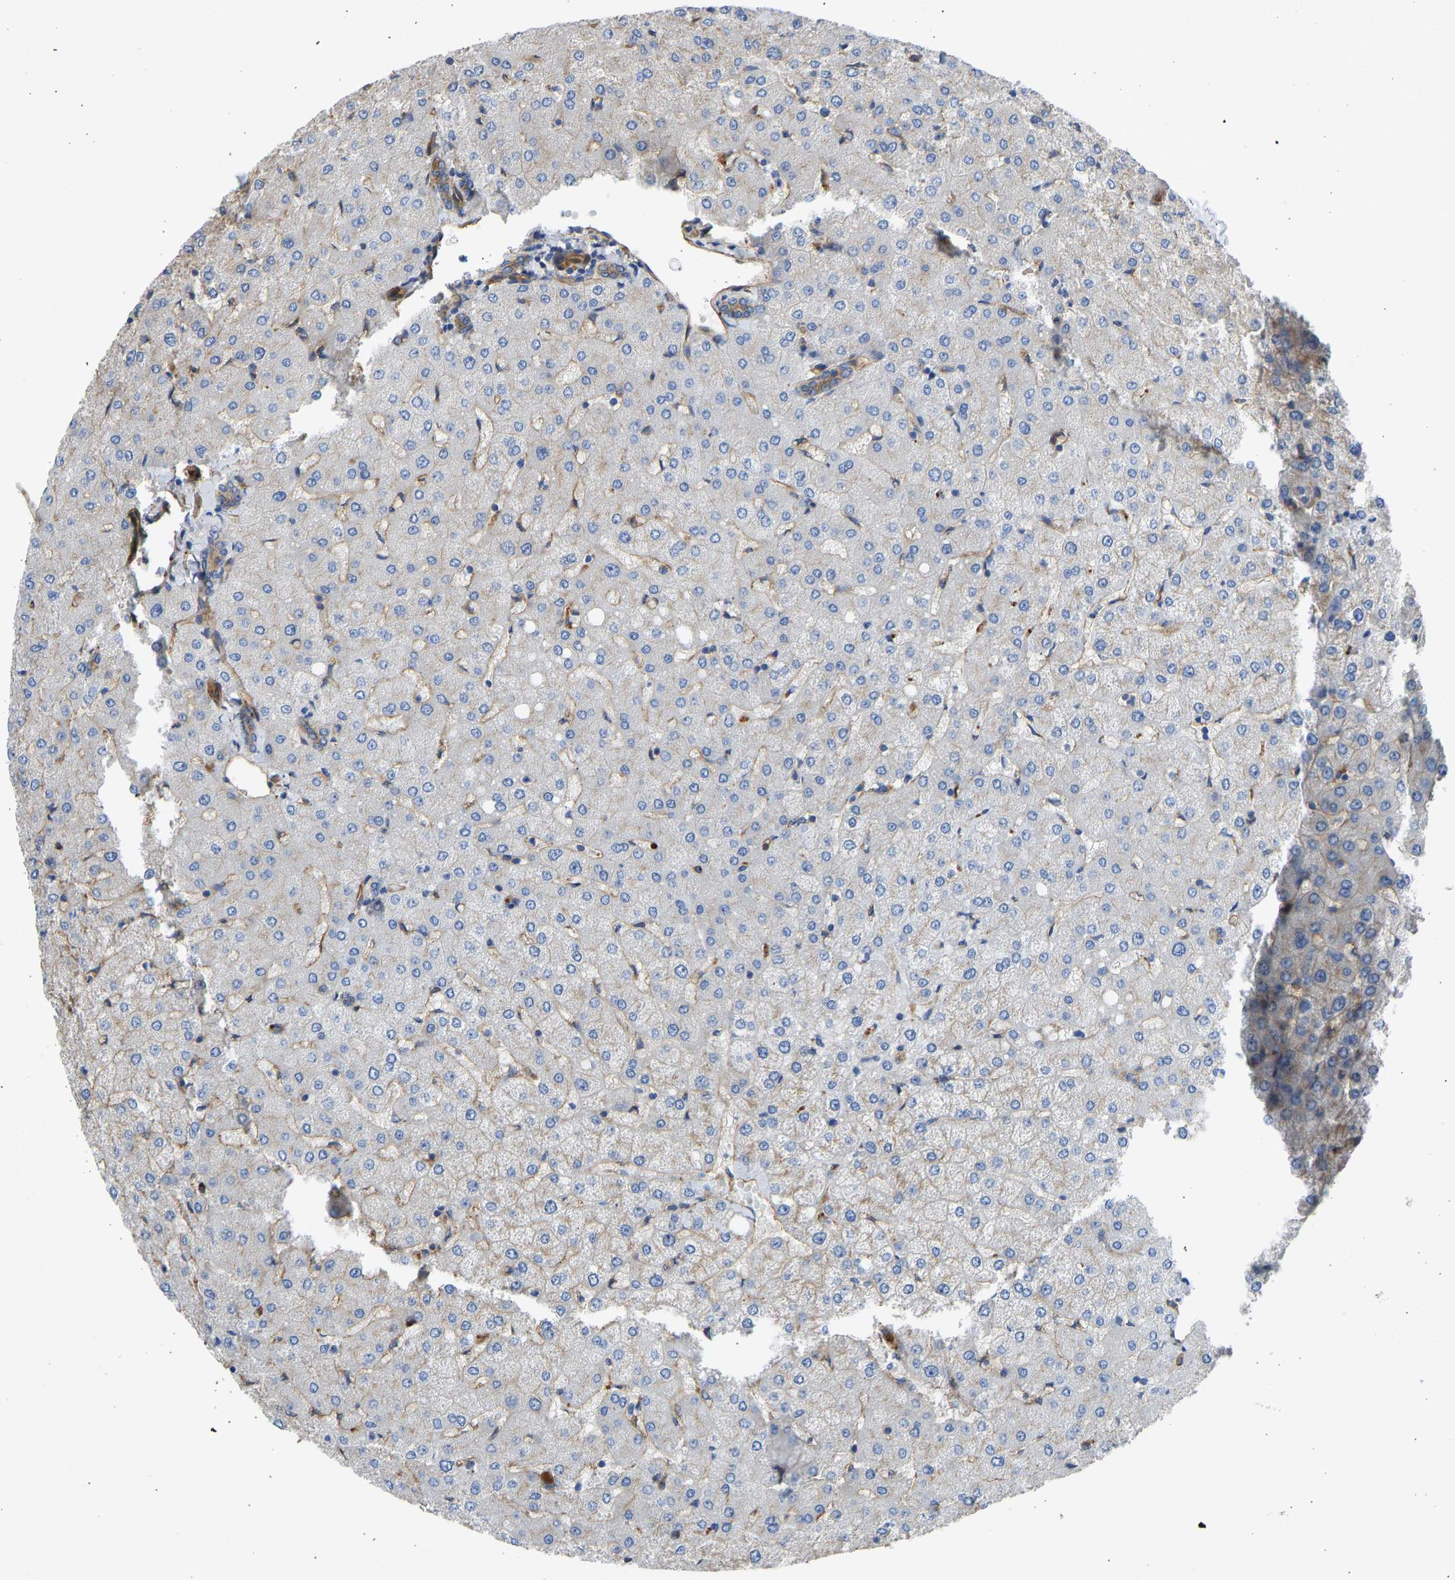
{"staining": {"intensity": "moderate", "quantity": ">75%", "location": "cytoplasmic/membranous"}, "tissue": "liver", "cell_type": "Cholangiocytes", "image_type": "normal", "snomed": [{"axis": "morphology", "description": "Normal tissue, NOS"}, {"axis": "topography", "description": "Liver"}], "caption": "Protein staining of benign liver reveals moderate cytoplasmic/membranous expression in about >75% of cholangiocytes.", "gene": "MYO1C", "patient": {"sex": "female", "age": 54}}